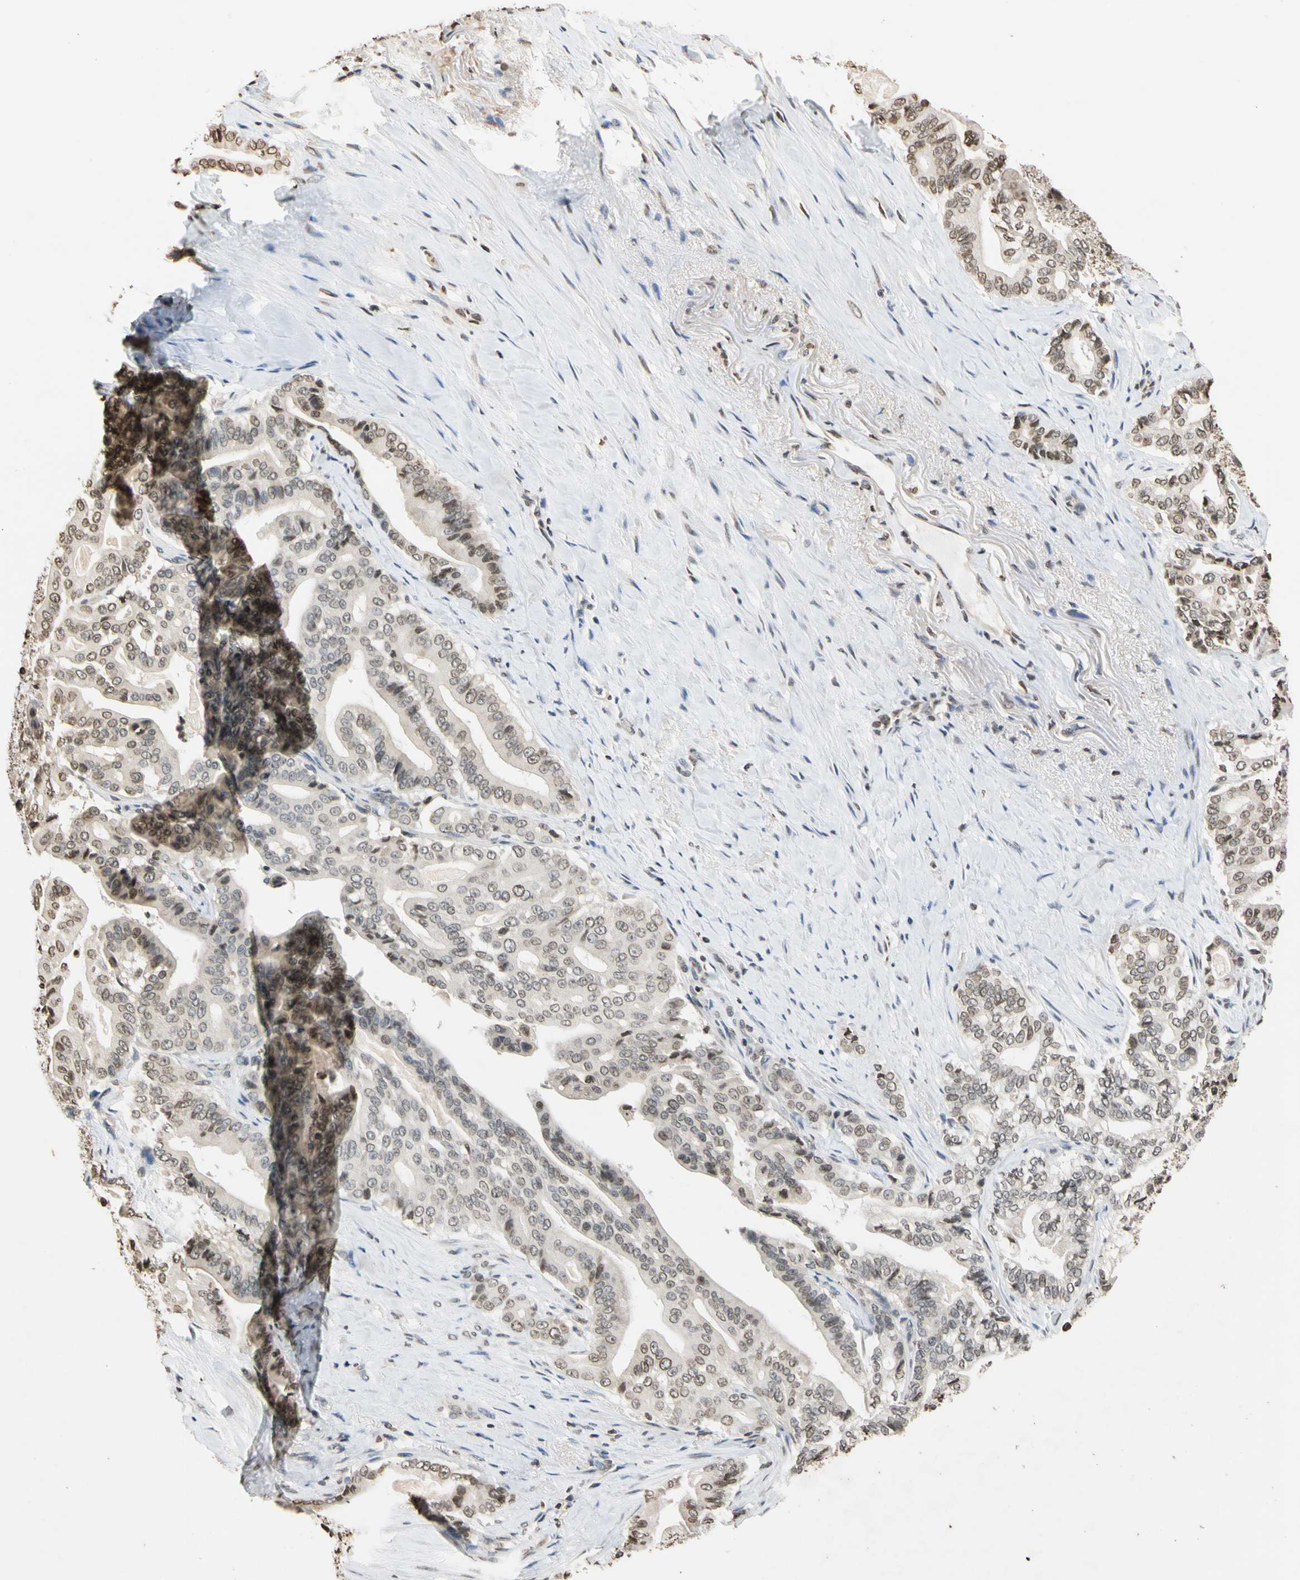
{"staining": {"intensity": "weak", "quantity": ">75%", "location": "cytoplasmic/membranous"}, "tissue": "pancreatic cancer", "cell_type": "Tumor cells", "image_type": "cancer", "snomed": [{"axis": "morphology", "description": "Adenocarcinoma, NOS"}, {"axis": "topography", "description": "Pancreas"}], "caption": "Immunohistochemical staining of pancreatic cancer exhibits low levels of weak cytoplasmic/membranous staining in about >75% of tumor cells.", "gene": "GPX4", "patient": {"sex": "male", "age": 63}}